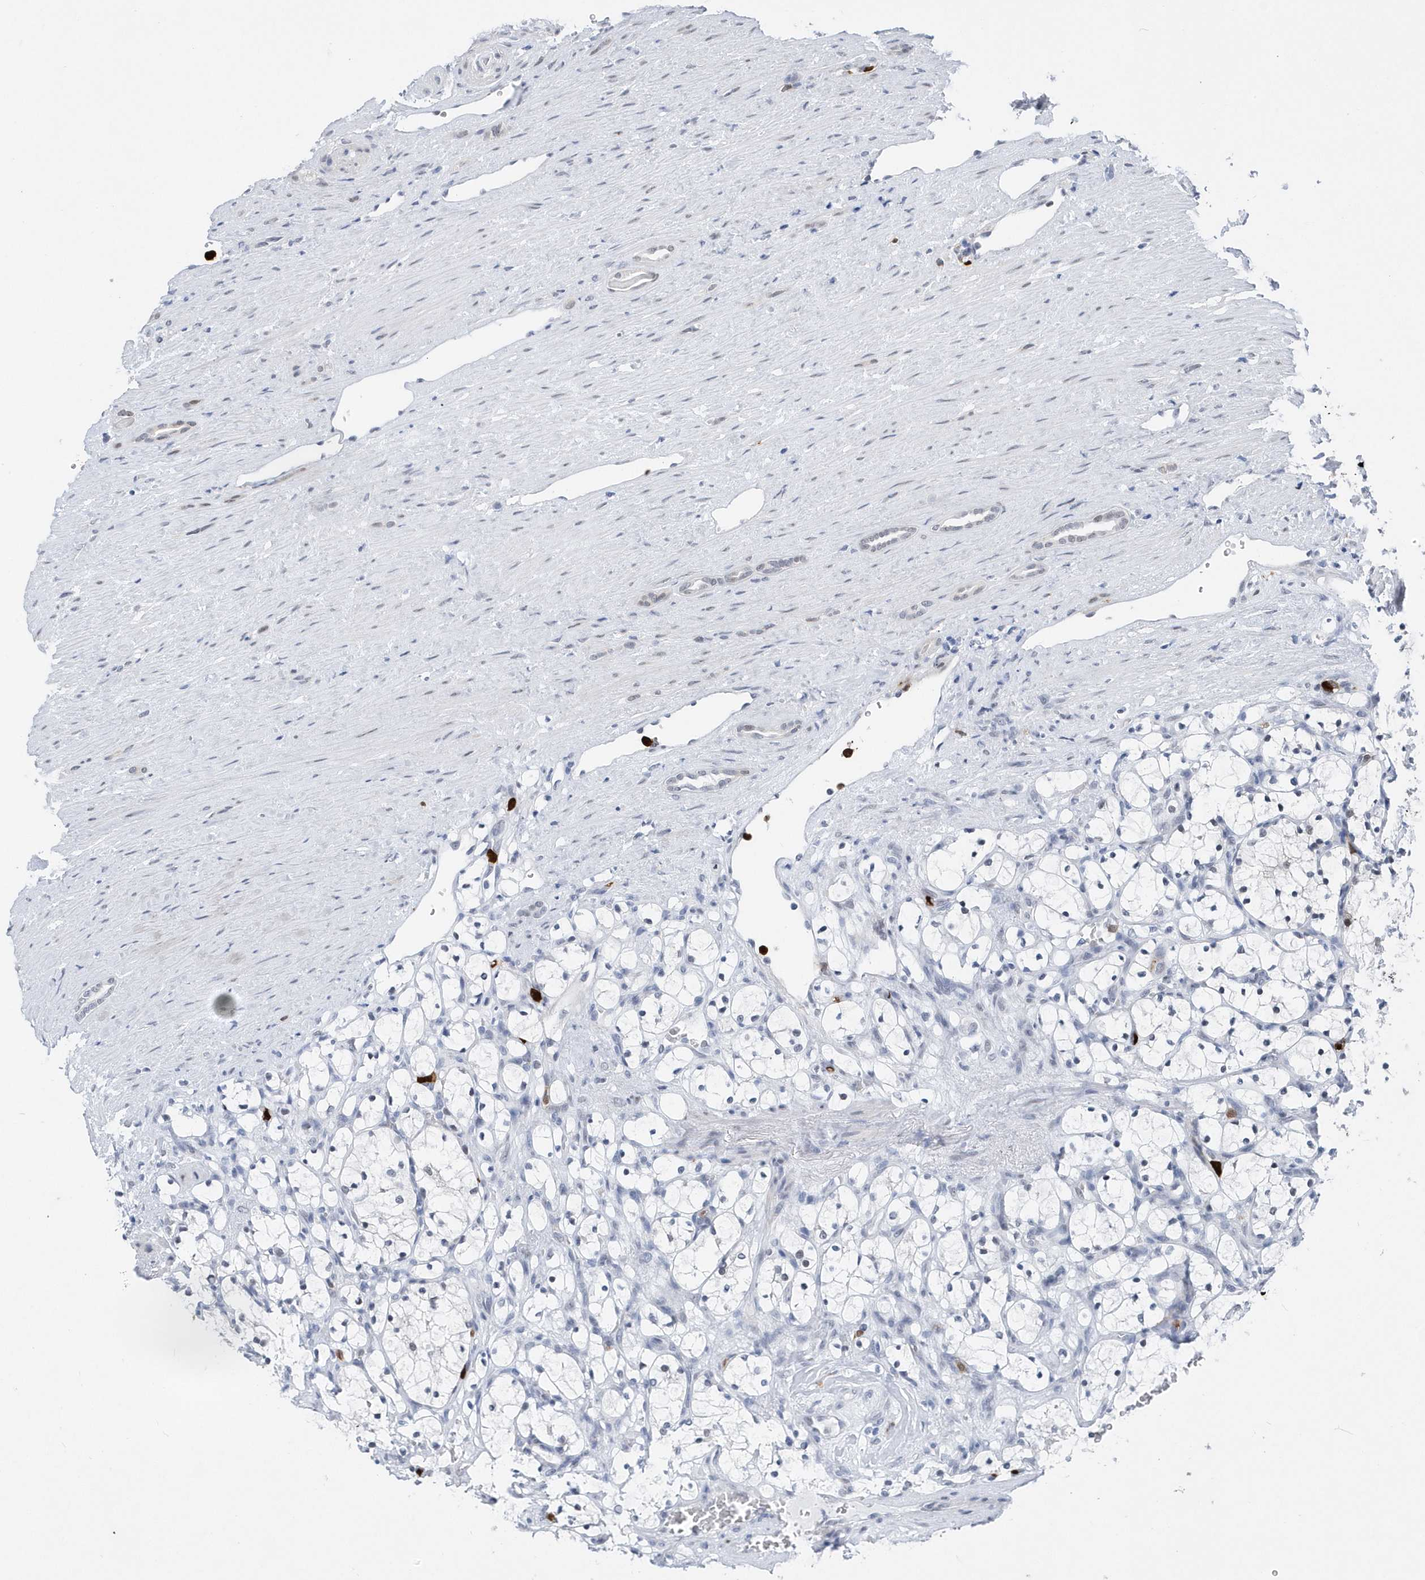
{"staining": {"intensity": "negative", "quantity": "none", "location": "none"}, "tissue": "renal cancer", "cell_type": "Tumor cells", "image_type": "cancer", "snomed": [{"axis": "morphology", "description": "Adenocarcinoma, NOS"}, {"axis": "topography", "description": "Kidney"}], "caption": "This micrograph is of renal adenocarcinoma stained with immunohistochemistry to label a protein in brown with the nuclei are counter-stained blue. There is no staining in tumor cells.", "gene": "RPP30", "patient": {"sex": "female", "age": 69}}